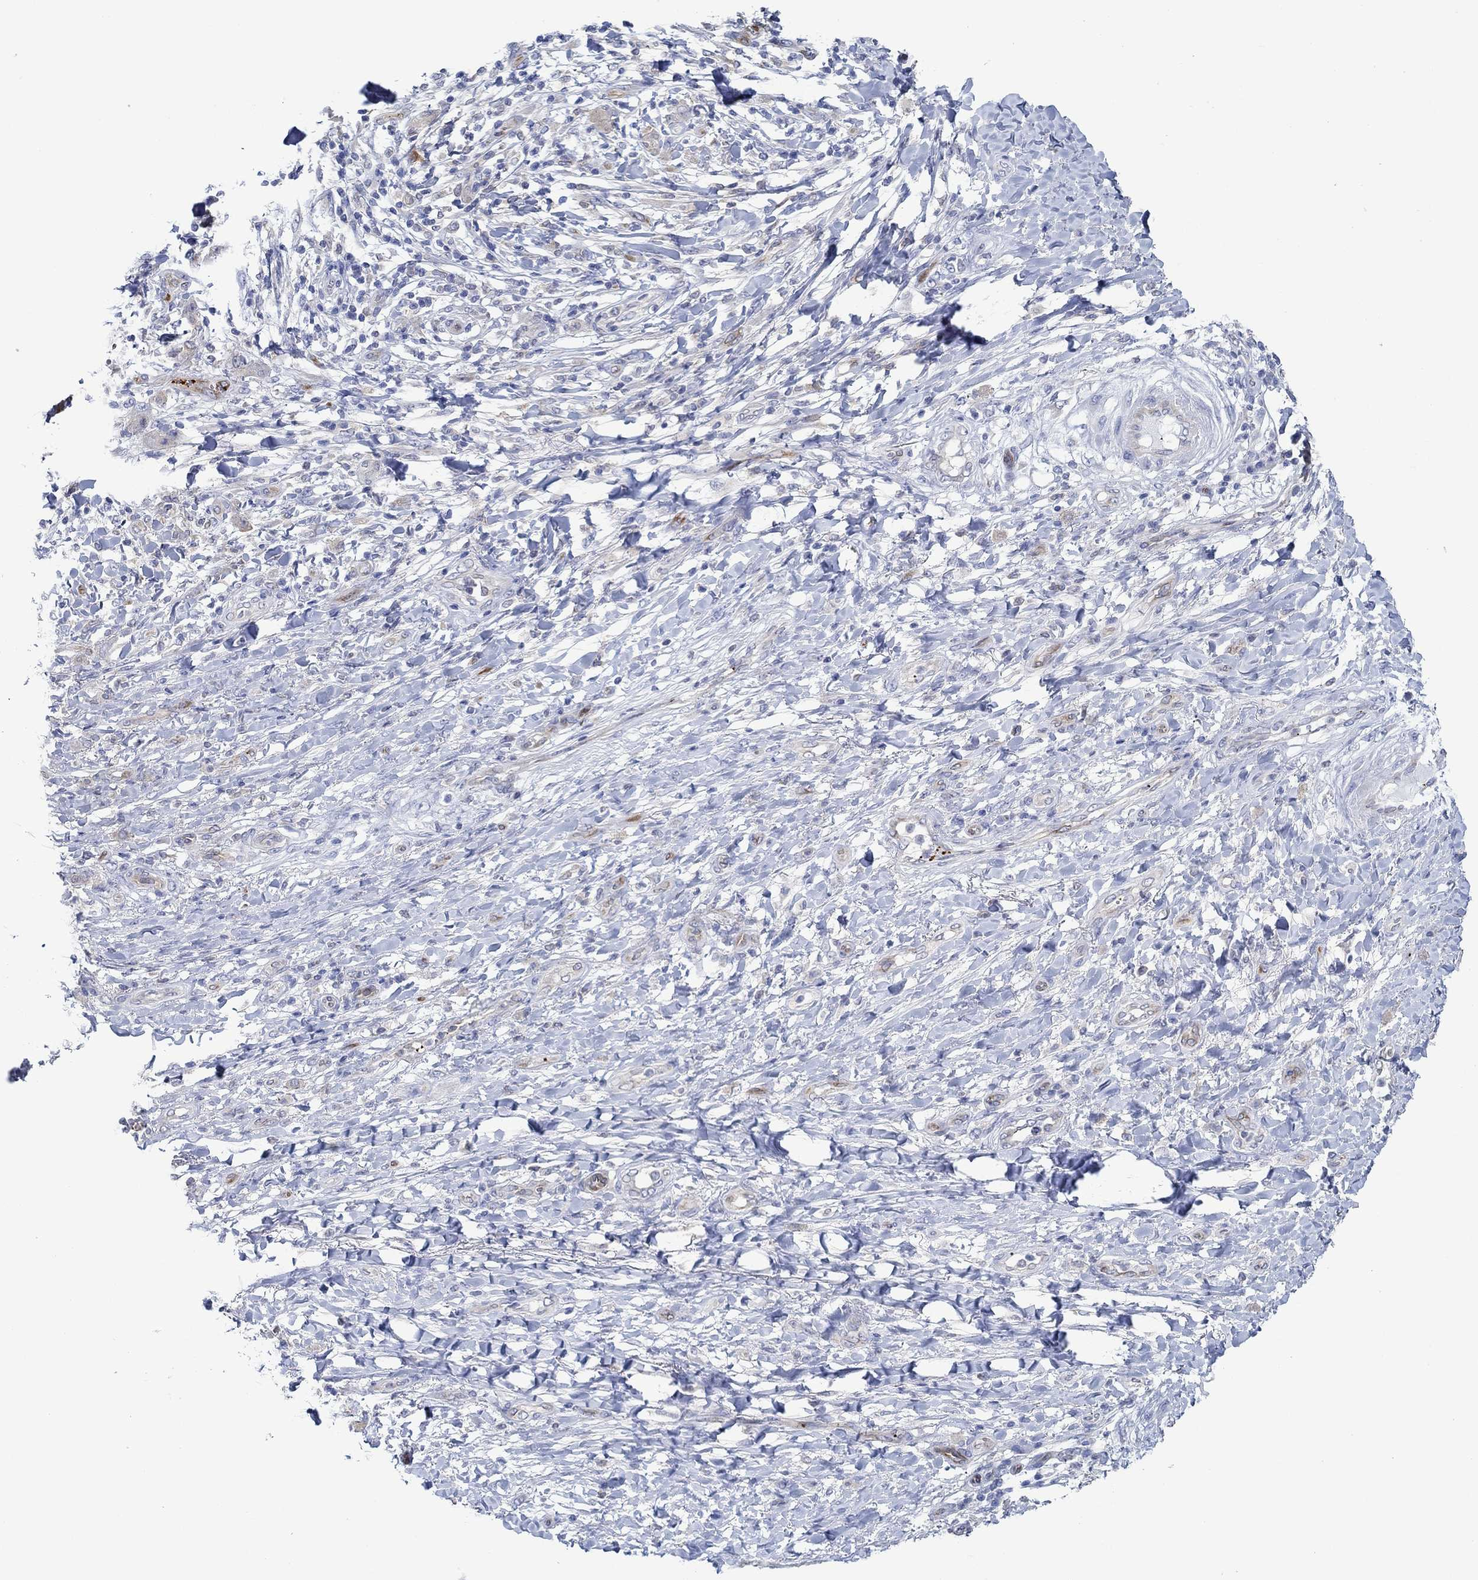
{"staining": {"intensity": "negative", "quantity": "none", "location": "none"}, "tissue": "skin cancer", "cell_type": "Tumor cells", "image_type": "cancer", "snomed": [{"axis": "morphology", "description": "Squamous cell carcinoma, NOS"}, {"axis": "topography", "description": "Skin"}], "caption": "DAB (3,3'-diaminobenzidine) immunohistochemical staining of human squamous cell carcinoma (skin) demonstrates no significant expression in tumor cells. The staining is performed using DAB brown chromogen with nuclei counter-stained in using hematoxylin.", "gene": "SLC27A3", "patient": {"sex": "male", "age": 62}}